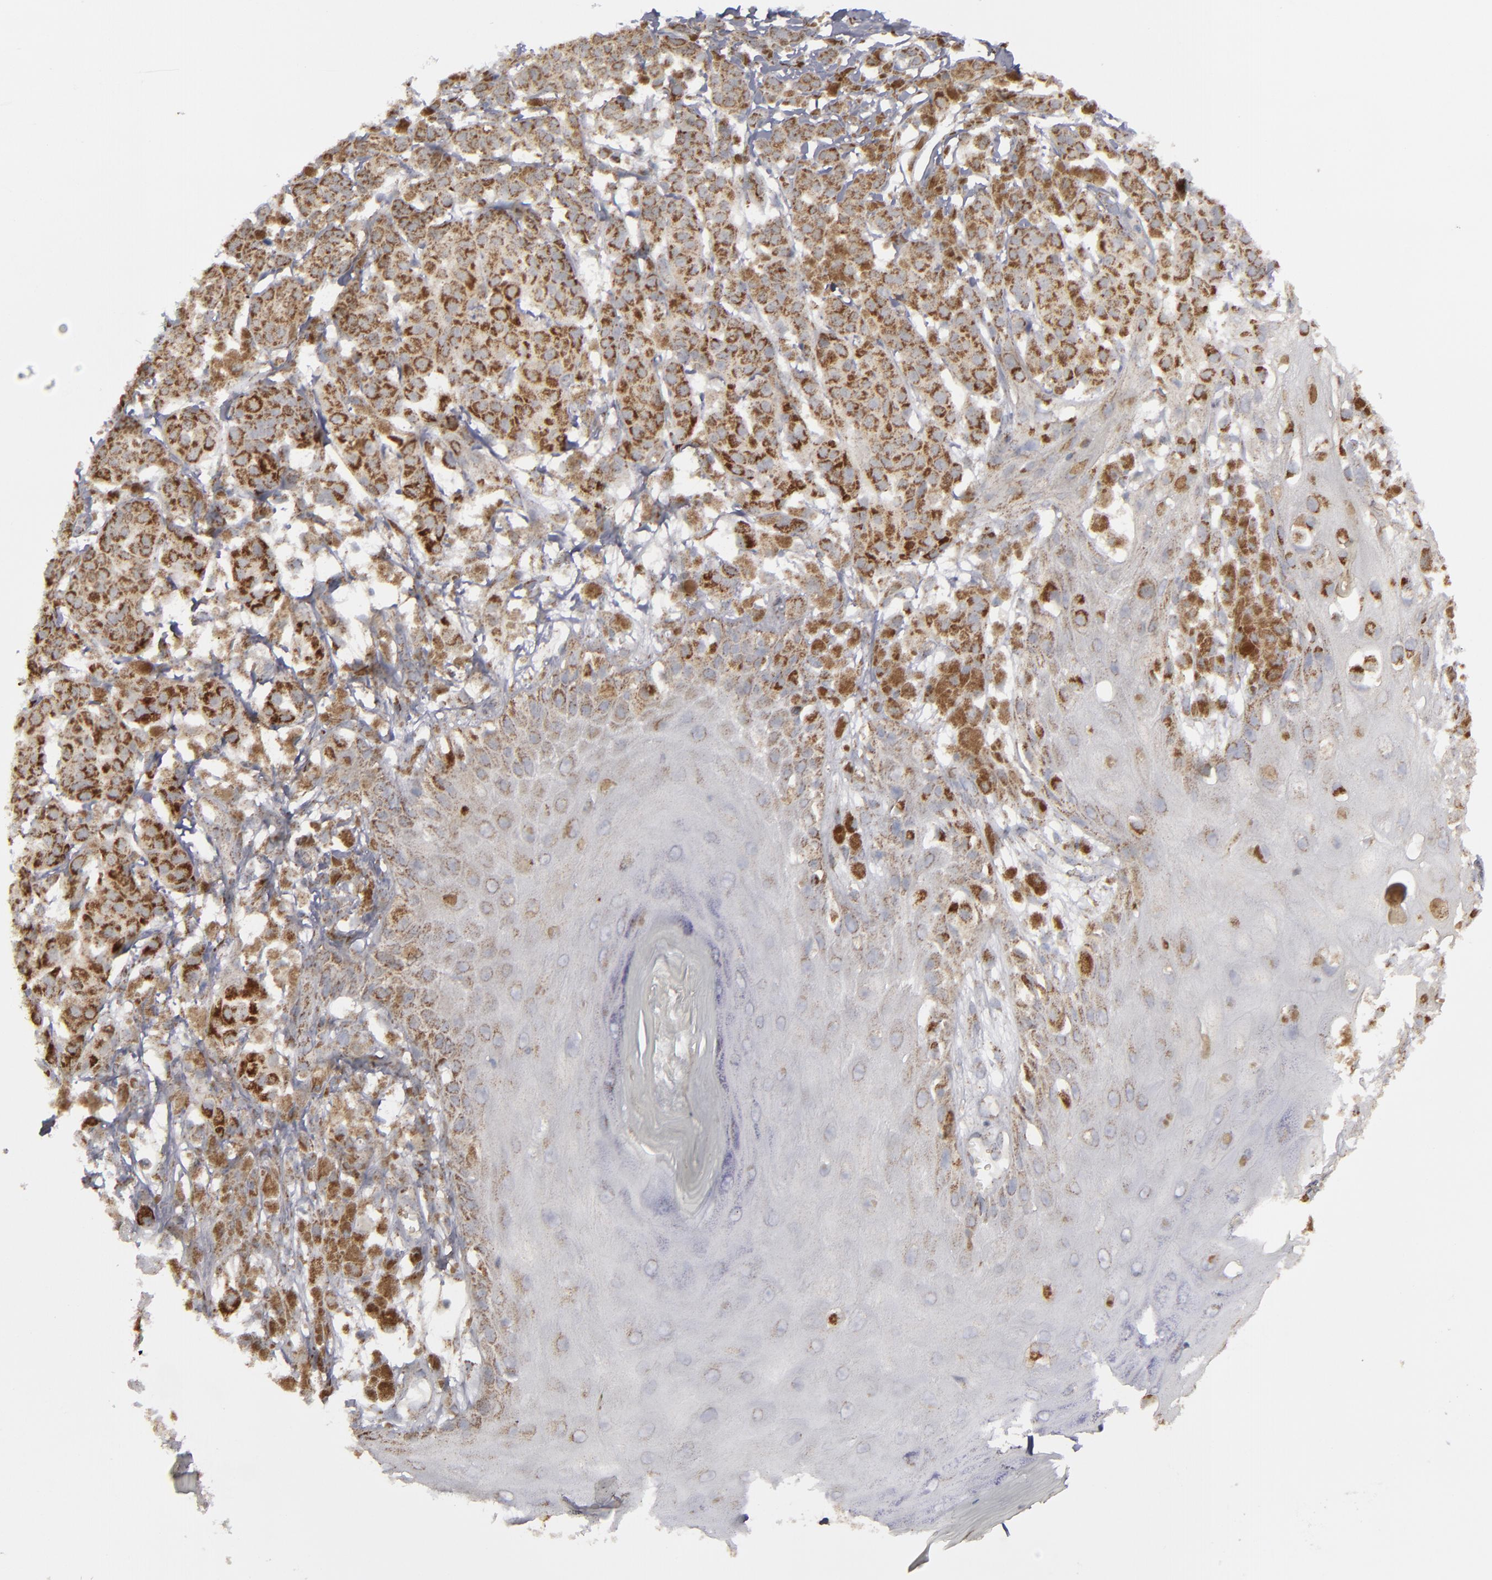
{"staining": {"intensity": "strong", "quantity": ">75%", "location": "cytoplasmic/membranous"}, "tissue": "melanoma", "cell_type": "Tumor cells", "image_type": "cancer", "snomed": [{"axis": "morphology", "description": "Malignant melanoma, NOS"}, {"axis": "topography", "description": "Skin"}], "caption": "Melanoma was stained to show a protein in brown. There is high levels of strong cytoplasmic/membranous expression in approximately >75% of tumor cells.", "gene": "MYOM2", "patient": {"sex": "male", "age": 76}}